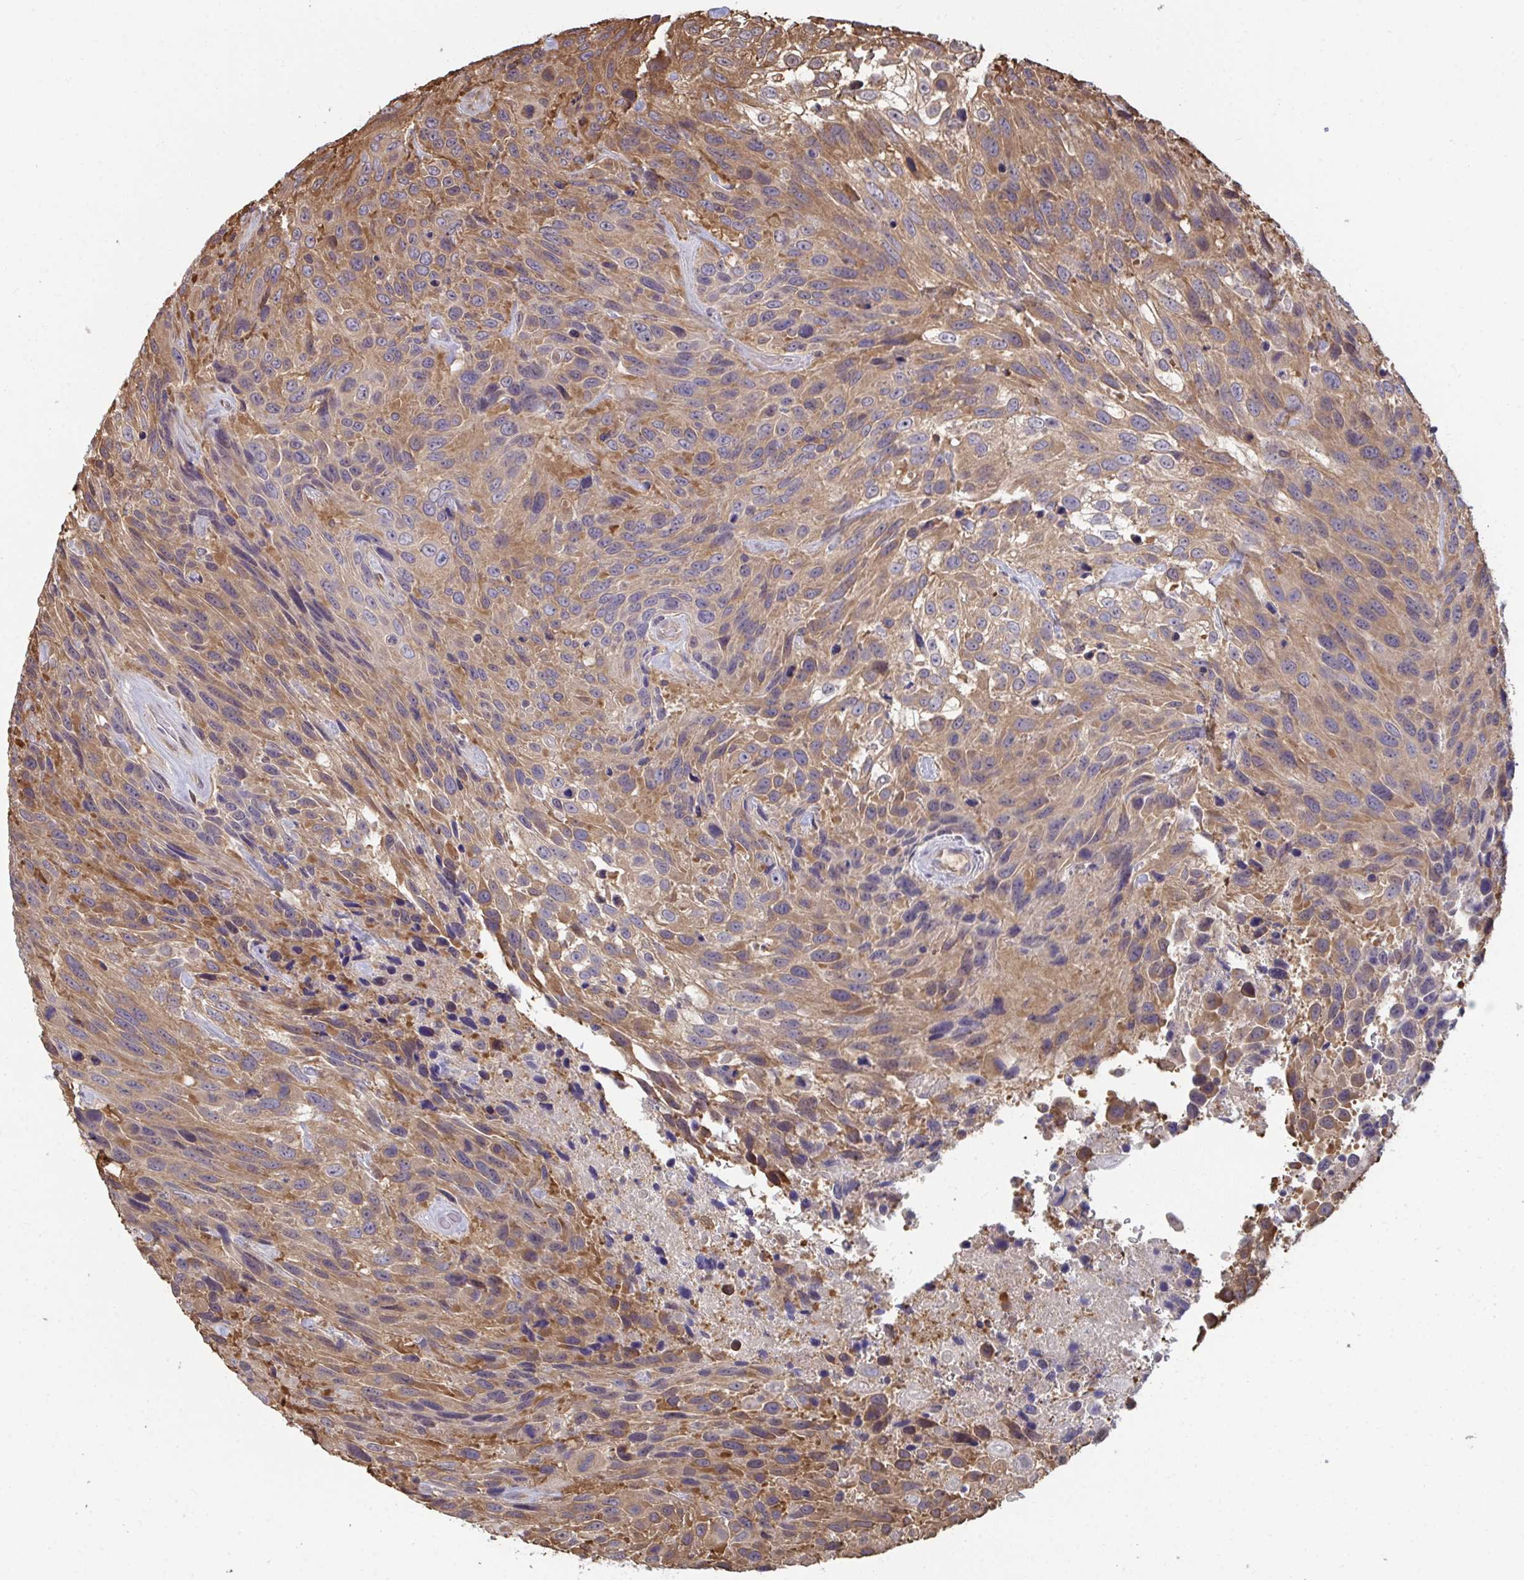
{"staining": {"intensity": "moderate", "quantity": "25%-75%", "location": "cytoplasmic/membranous"}, "tissue": "urothelial cancer", "cell_type": "Tumor cells", "image_type": "cancer", "snomed": [{"axis": "morphology", "description": "Urothelial carcinoma, High grade"}, {"axis": "topography", "description": "Urinary bladder"}], "caption": "High-grade urothelial carcinoma stained with DAB IHC shows medium levels of moderate cytoplasmic/membranous staining in about 25%-75% of tumor cells.", "gene": "TTC9C", "patient": {"sex": "female", "age": 70}}